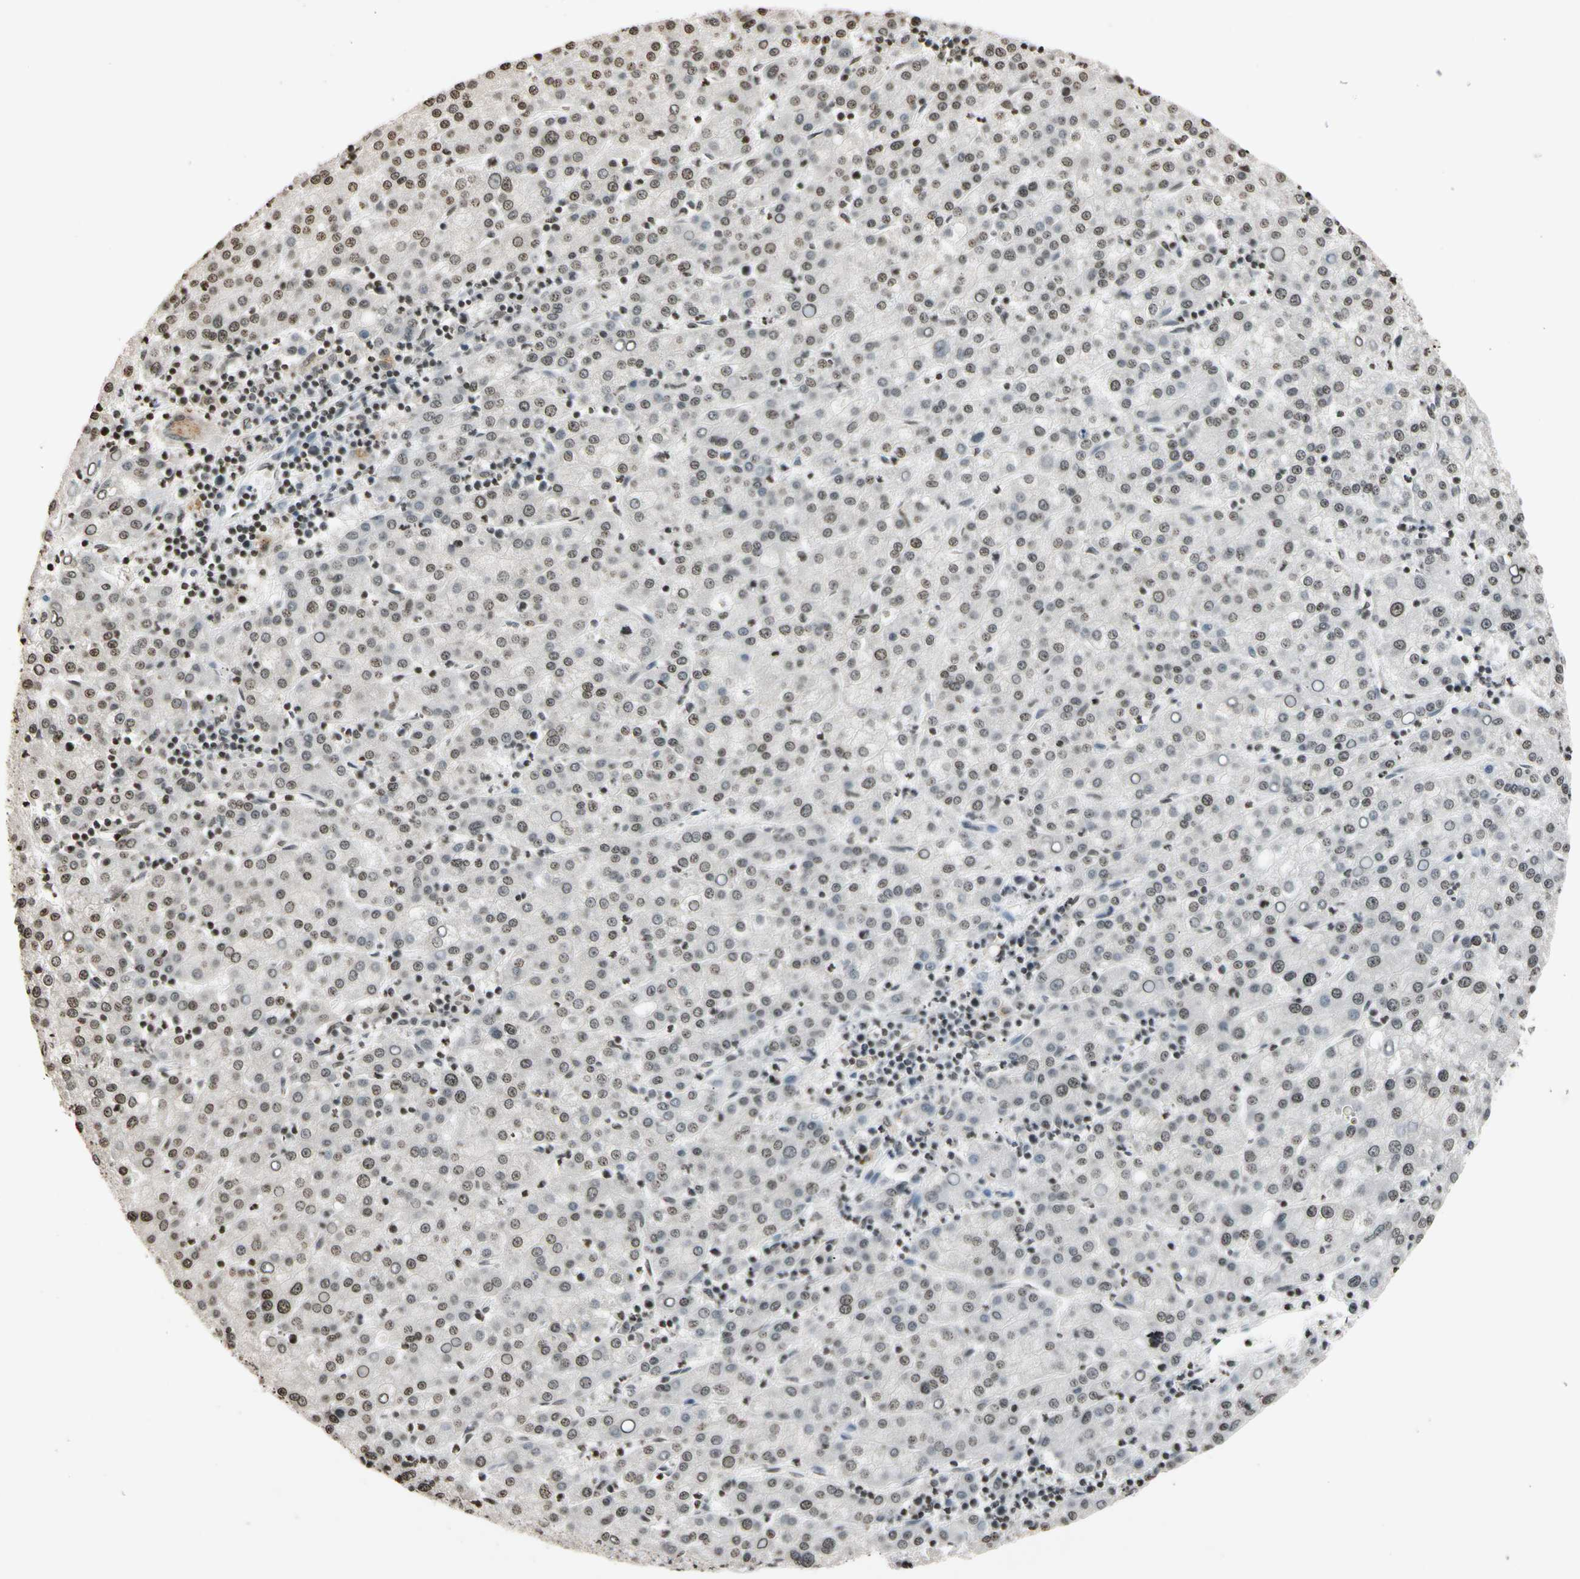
{"staining": {"intensity": "weak", "quantity": "25%-75%", "location": "nuclear"}, "tissue": "liver cancer", "cell_type": "Tumor cells", "image_type": "cancer", "snomed": [{"axis": "morphology", "description": "Carcinoma, Hepatocellular, NOS"}, {"axis": "topography", "description": "Liver"}], "caption": "The photomicrograph demonstrates staining of liver cancer, revealing weak nuclear protein staining (brown color) within tumor cells.", "gene": "GPX4", "patient": {"sex": "female", "age": 58}}